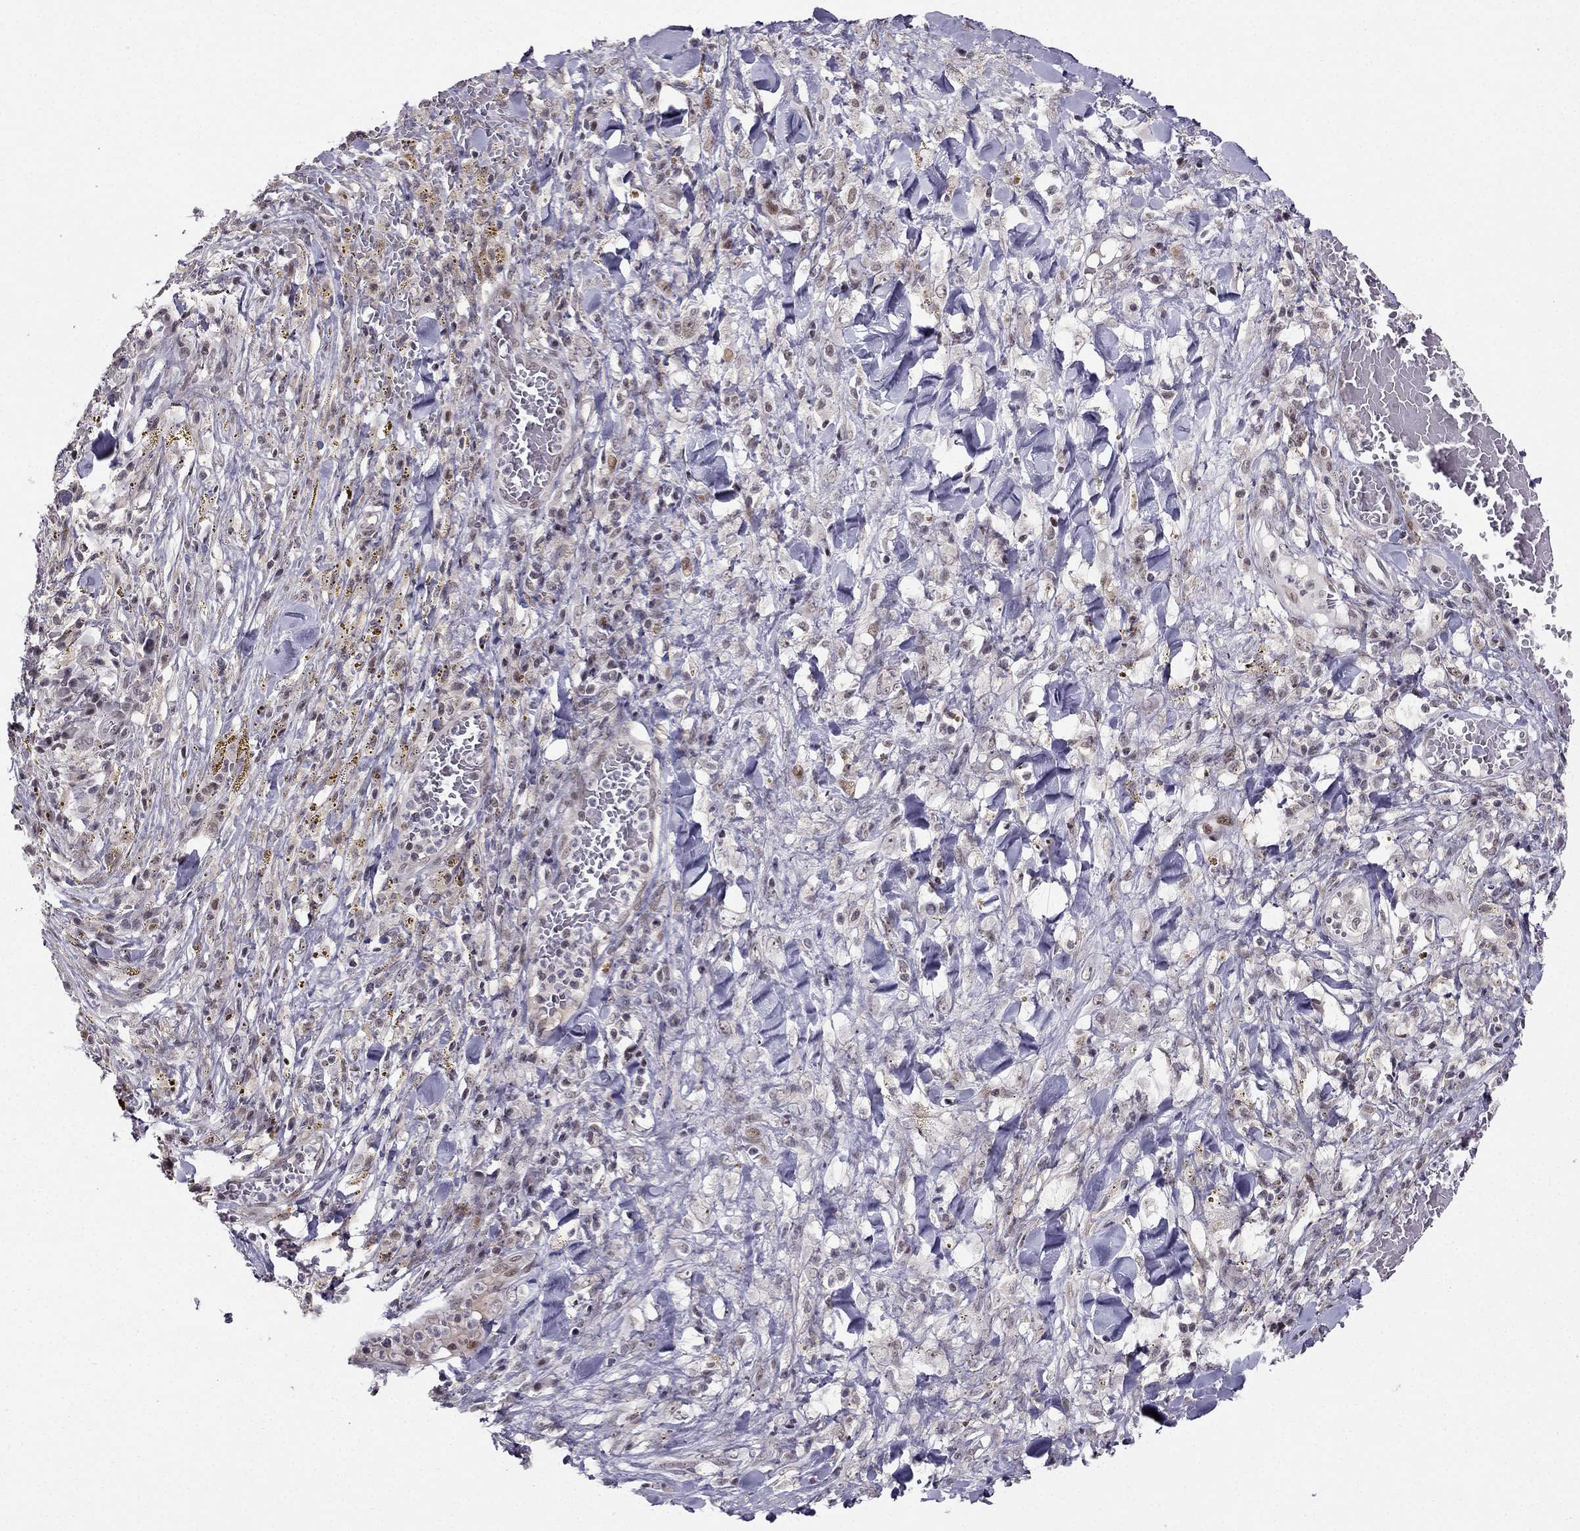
{"staining": {"intensity": "negative", "quantity": "none", "location": "none"}, "tissue": "melanoma", "cell_type": "Tumor cells", "image_type": "cancer", "snomed": [{"axis": "morphology", "description": "Malignant melanoma, NOS"}, {"axis": "topography", "description": "Skin"}], "caption": "Immunohistochemistry image of melanoma stained for a protein (brown), which reveals no positivity in tumor cells.", "gene": "RPRD2", "patient": {"sex": "female", "age": 91}}